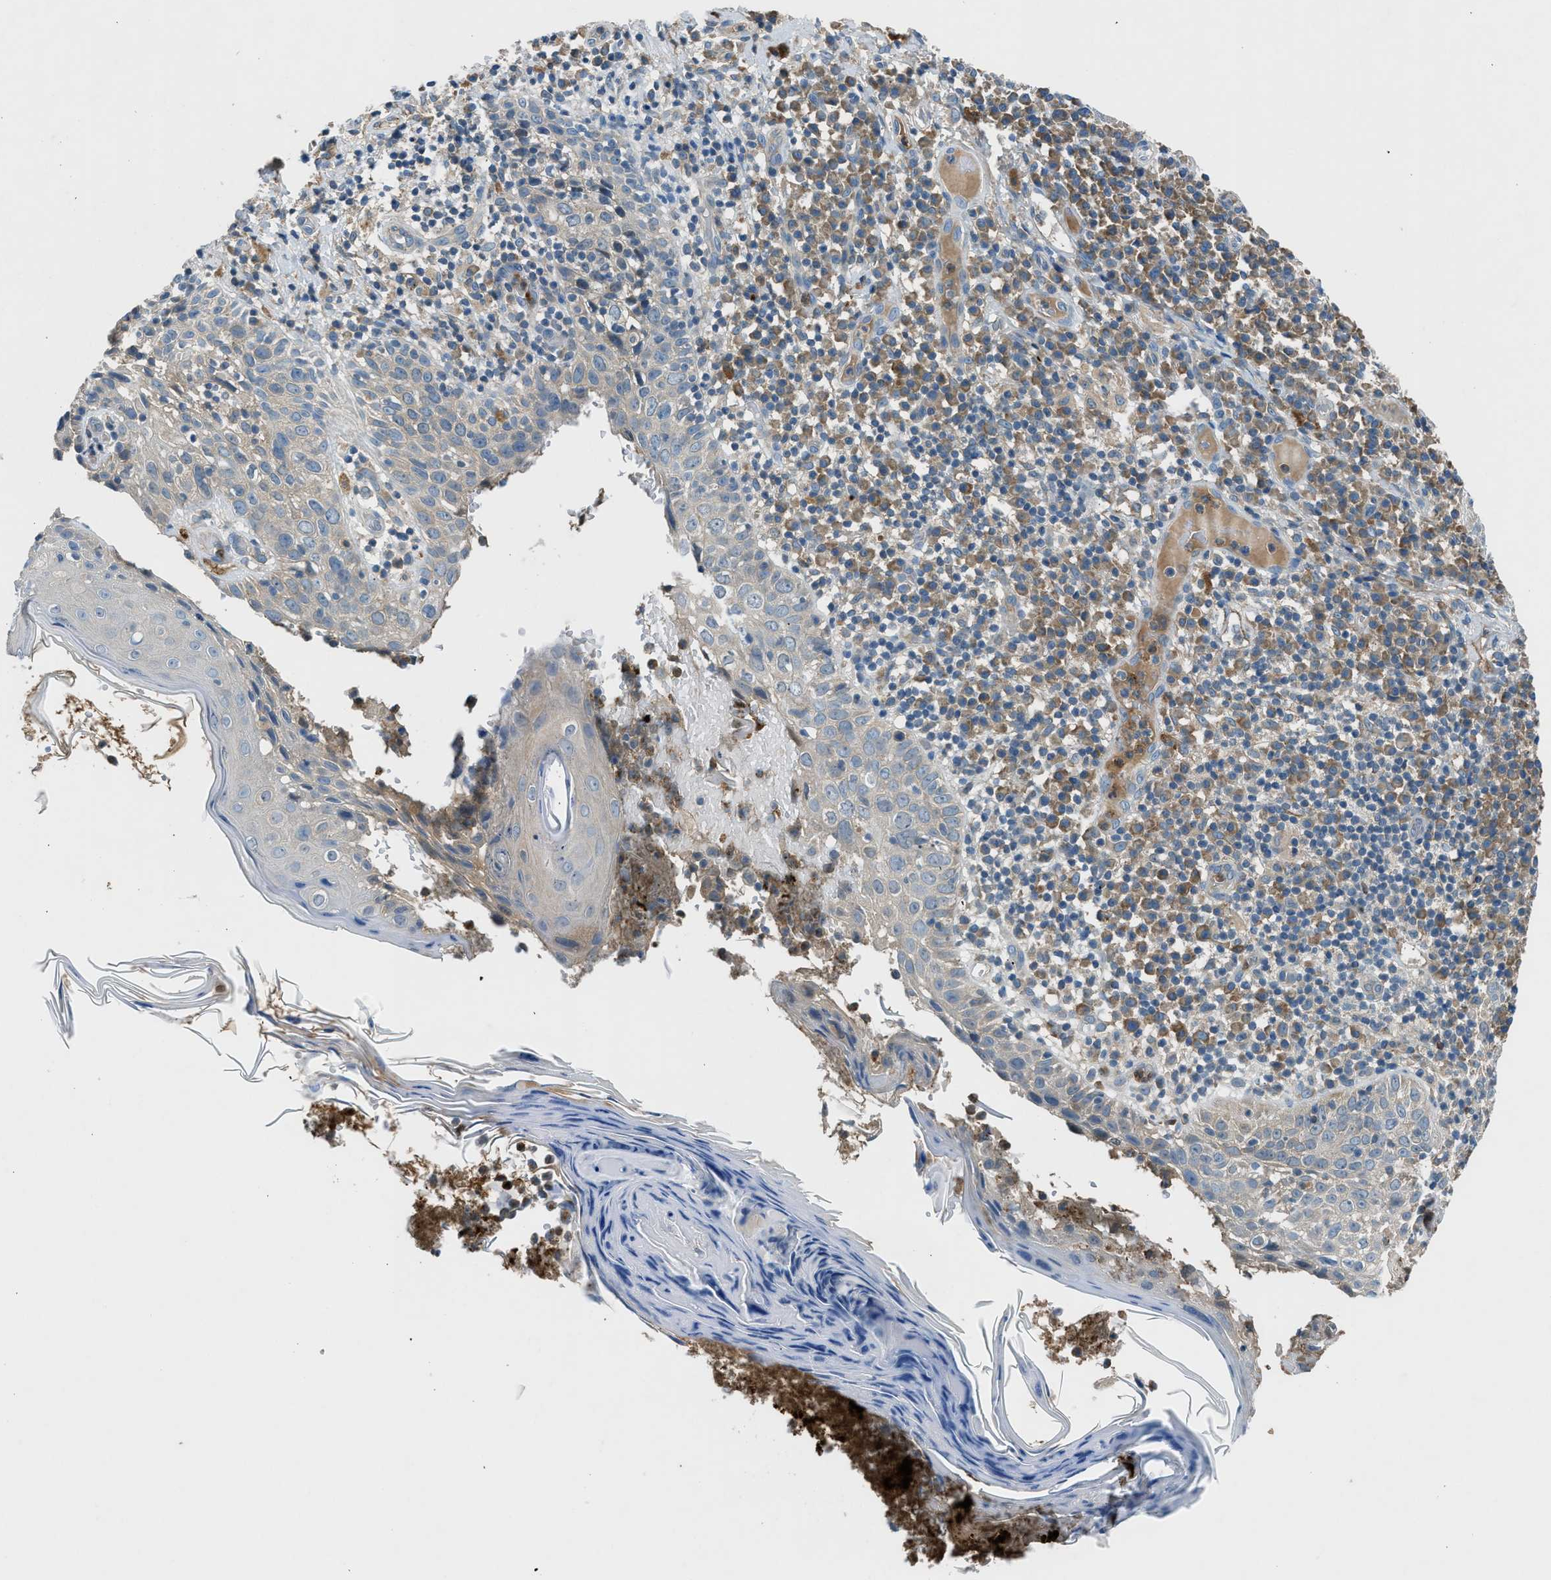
{"staining": {"intensity": "negative", "quantity": "none", "location": "none"}, "tissue": "skin cancer", "cell_type": "Tumor cells", "image_type": "cancer", "snomed": [{"axis": "morphology", "description": "Squamous cell carcinoma in situ, NOS"}, {"axis": "morphology", "description": "Squamous cell carcinoma, NOS"}, {"axis": "topography", "description": "Skin"}], "caption": "DAB (3,3'-diaminobenzidine) immunohistochemical staining of squamous cell carcinoma in situ (skin) reveals no significant staining in tumor cells.", "gene": "BMP1", "patient": {"sex": "male", "age": 93}}